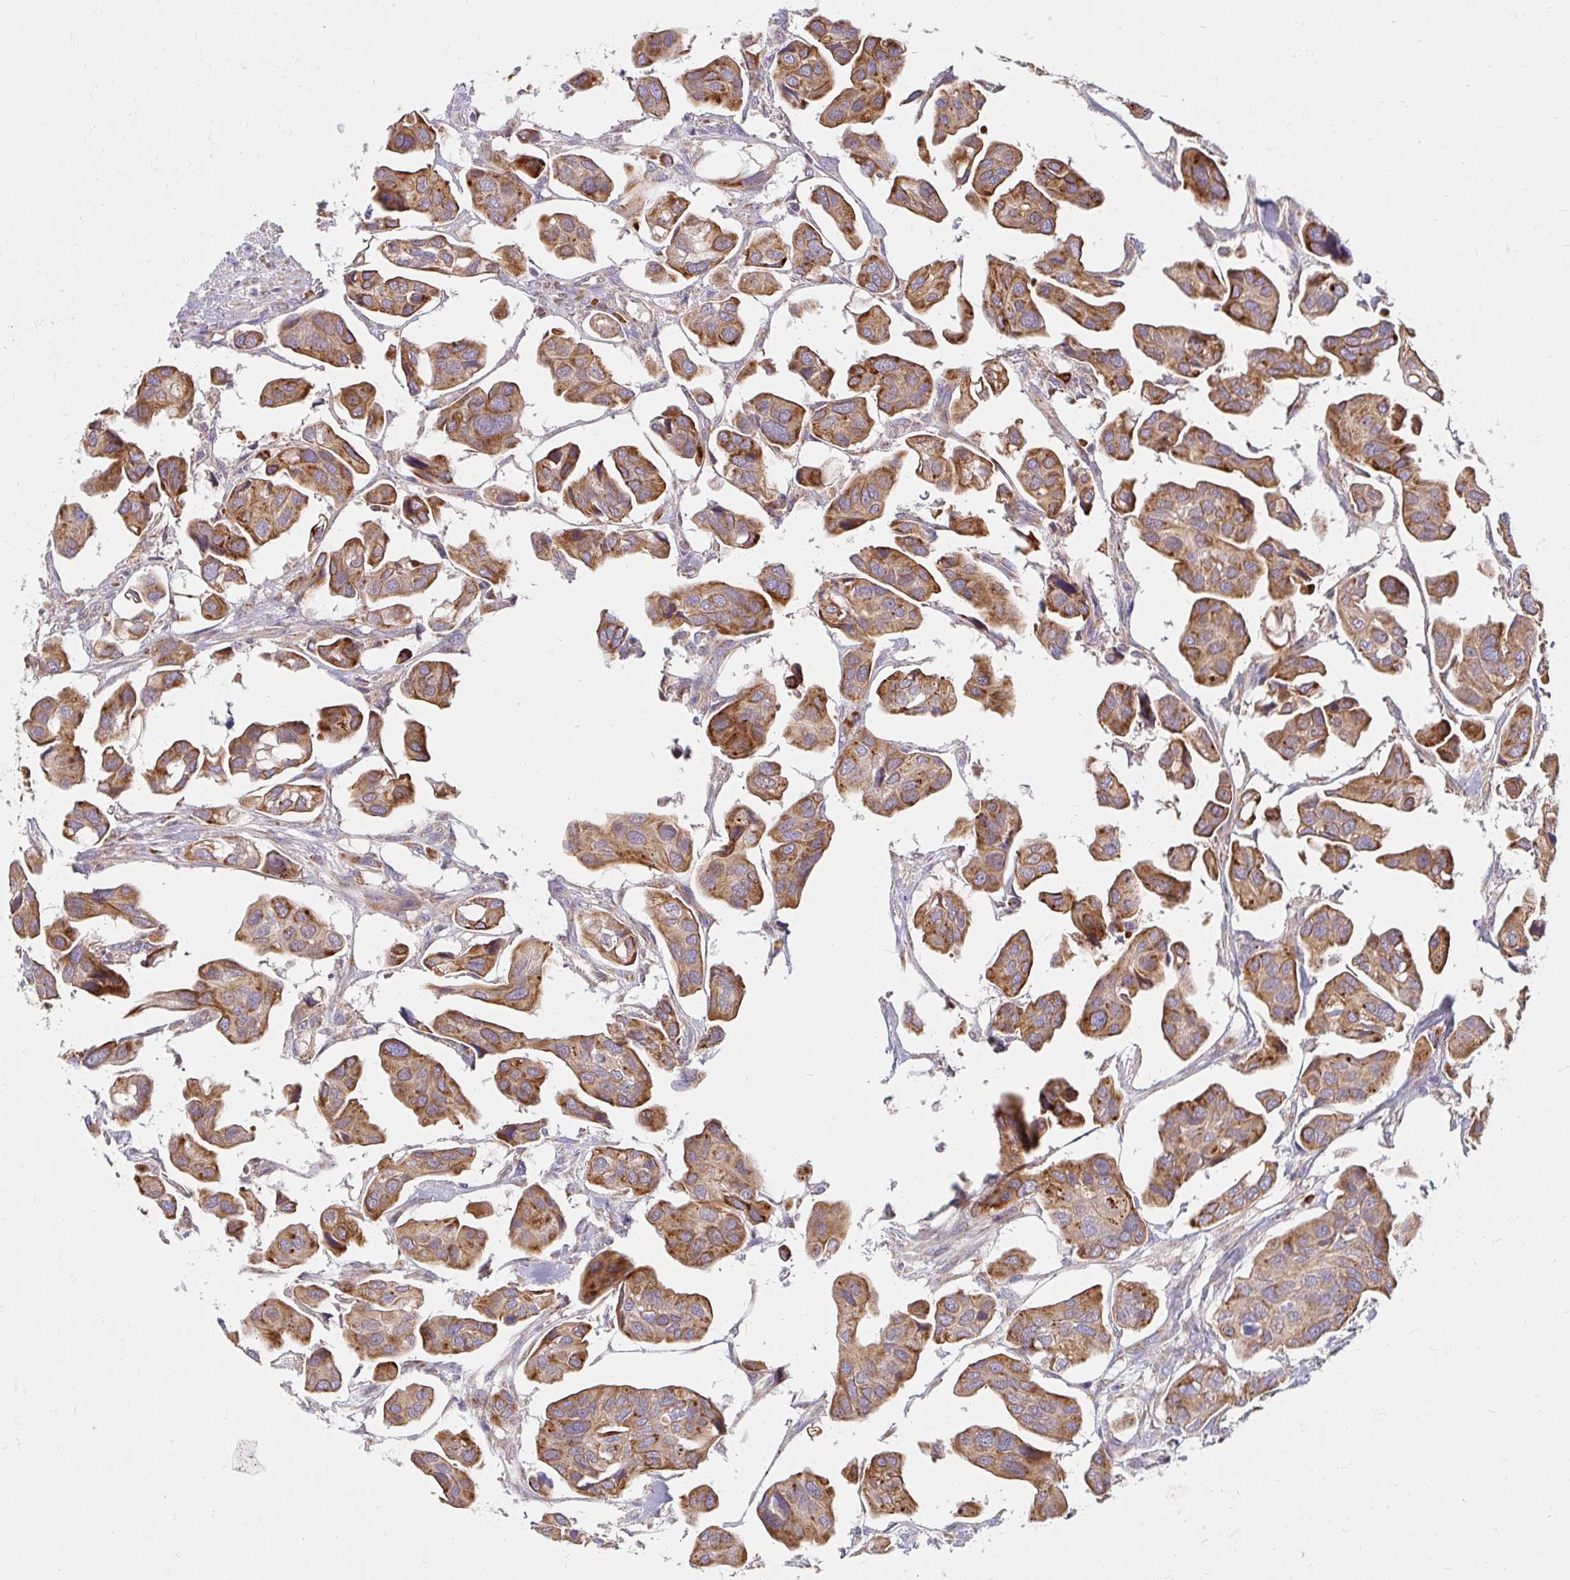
{"staining": {"intensity": "moderate", "quantity": ">75%", "location": "cytoplasmic/membranous"}, "tissue": "renal cancer", "cell_type": "Tumor cells", "image_type": "cancer", "snomed": [{"axis": "morphology", "description": "Adenocarcinoma, NOS"}, {"axis": "topography", "description": "Urinary bladder"}], "caption": "Protein expression analysis of adenocarcinoma (renal) reveals moderate cytoplasmic/membranous staining in approximately >75% of tumor cells. (DAB IHC, brown staining for protein, blue staining for nuclei).", "gene": "SKP2", "patient": {"sex": "male", "age": 61}}